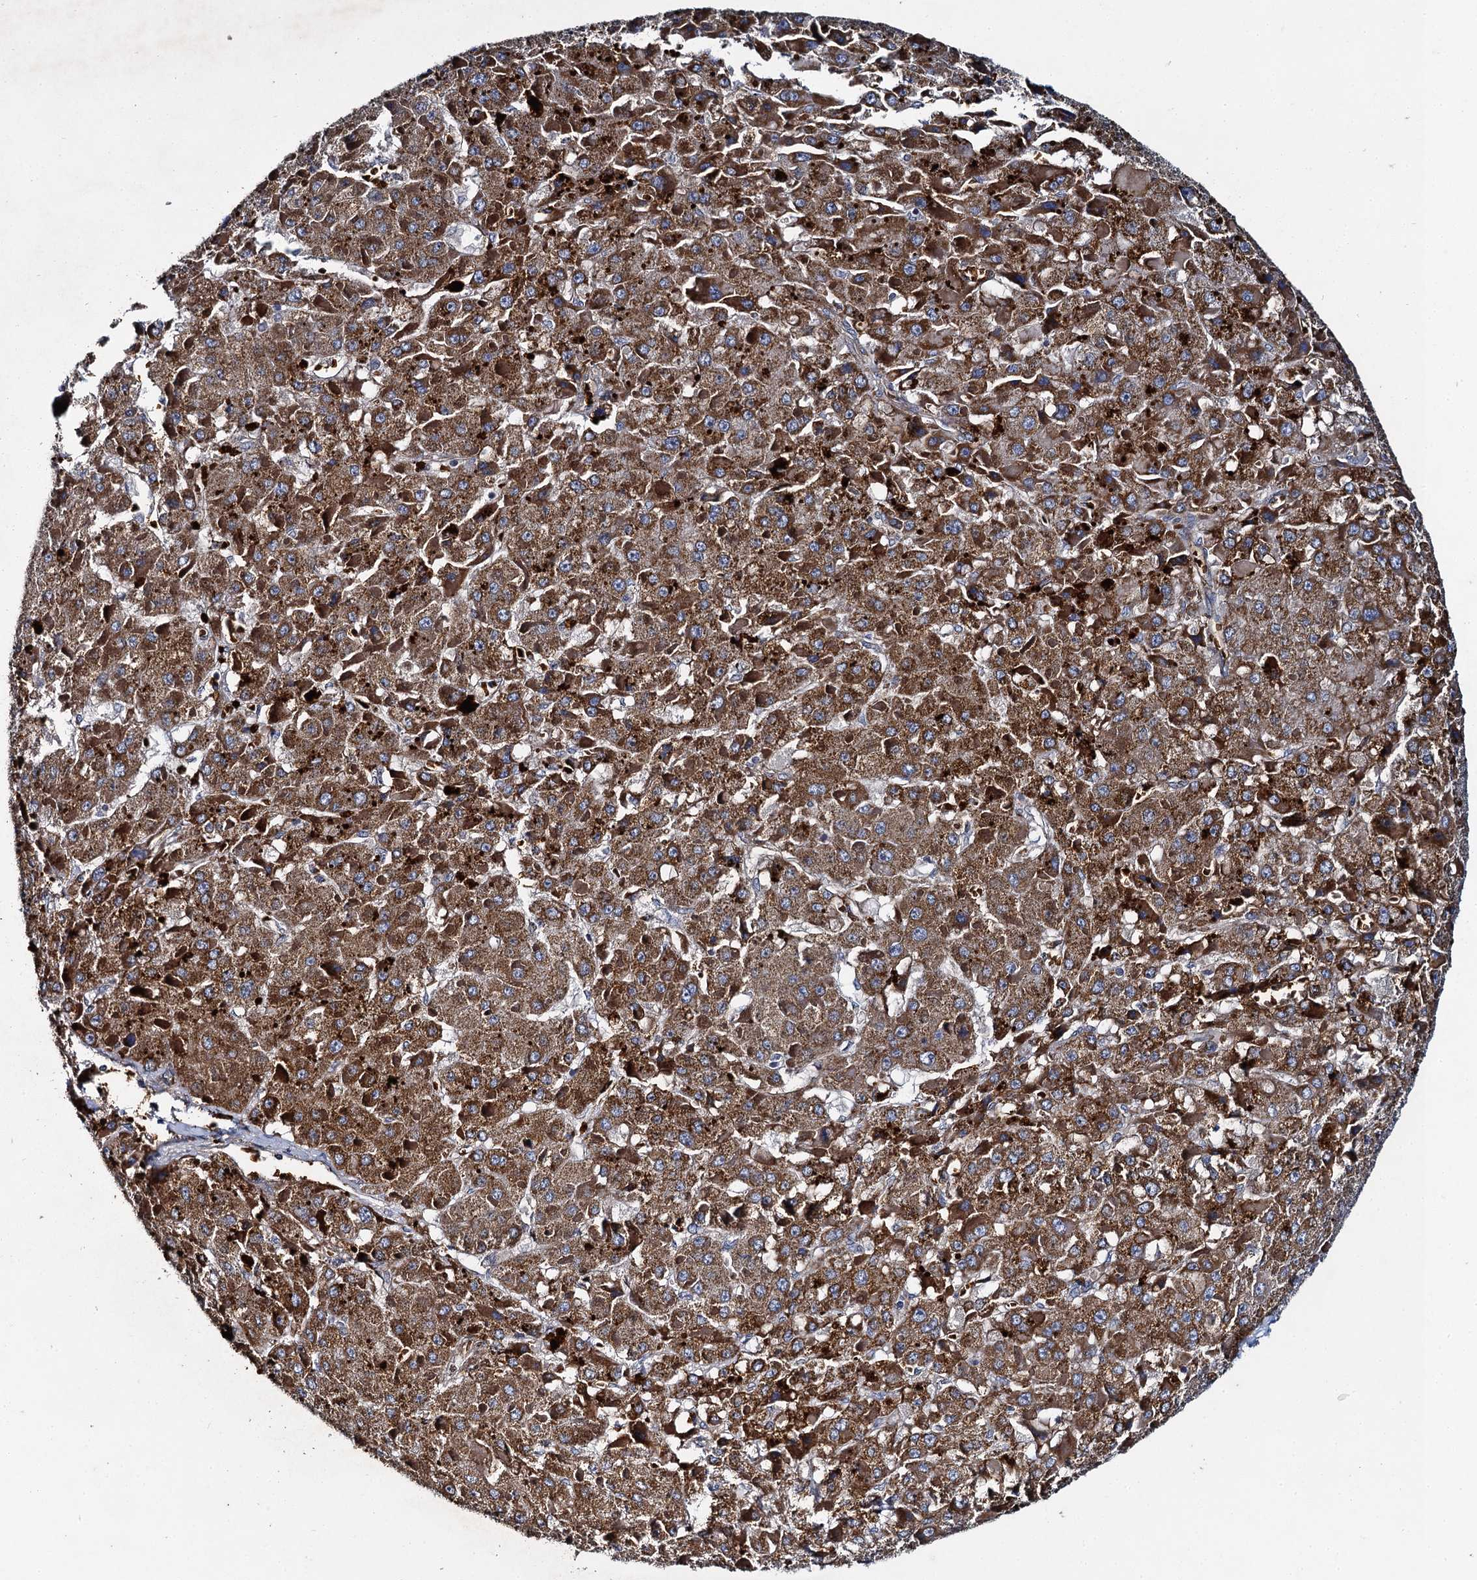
{"staining": {"intensity": "strong", "quantity": ">75%", "location": "cytoplasmic/membranous"}, "tissue": "liver cancer", "cell_type": "Tumor cells", "image_type": "cancer", "snomed": [{"axis": "morphology", "description": "Carcinoma, Hepatocellular, NOS"}, {"axis": "topography", "description": "Liver"}], "caption": "Strong cytoplasmic/membranous protein staining is identified in approximately >75% of tumor cells in hepatocellular carcinoma (liver). Nuclei are stained in blue.", "gene": "BCS1L", "patient": {"sex": "female", "age": 73}}